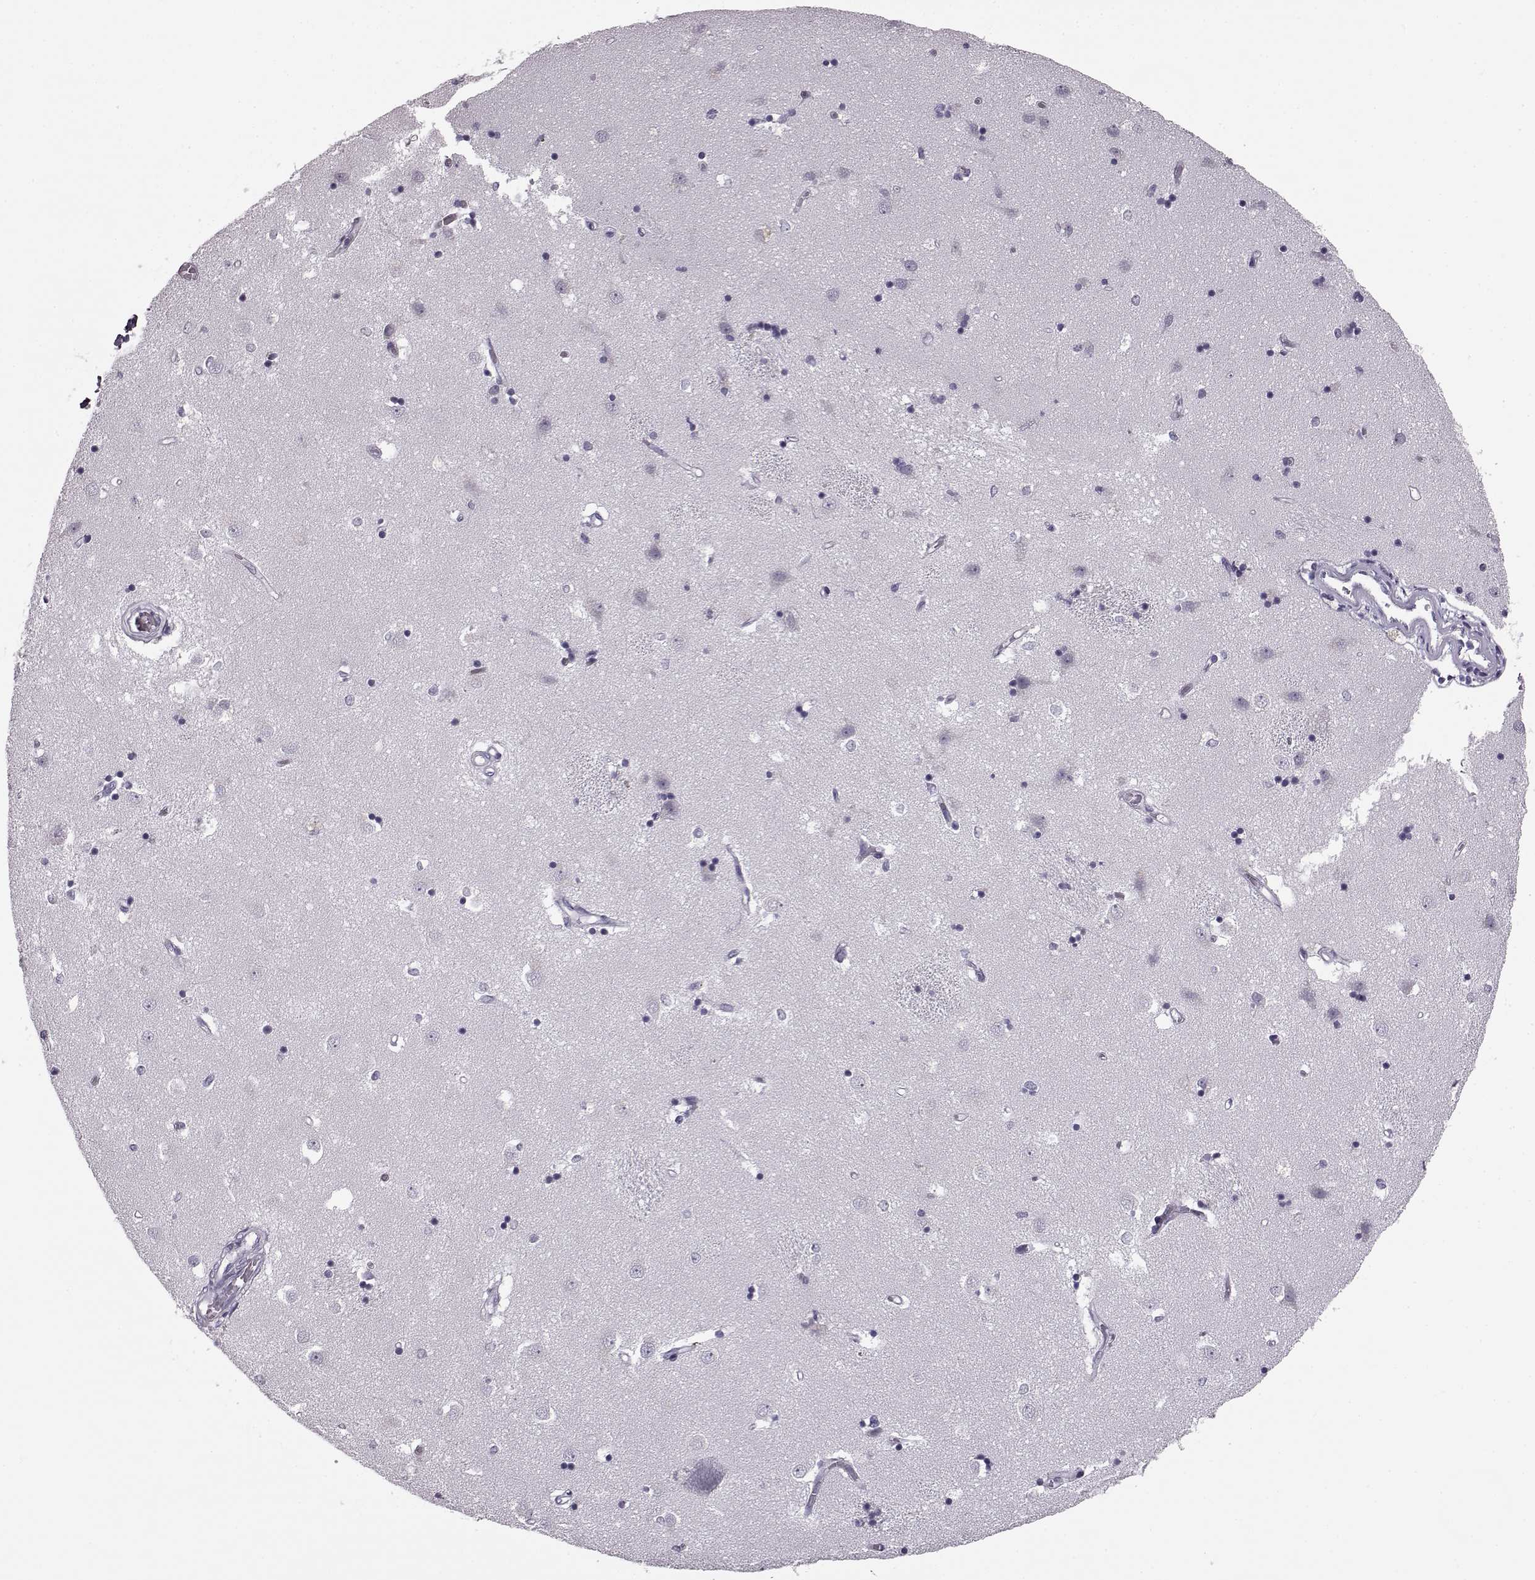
{"staining": {"intensity": "negative", "quantity": "none", "location": "none"}, "tissue": "caudate", "cell_type": "Glial cells", "image_type": "normal", "snomed": [{"axis": "morphology", "description": "Normal tissue, NOS"}, {"axis": "topography", "description": "Lateral ventricle wall"}], "caption": "This image is of normal caudate stained with immunohistochemistry to label a protein in brown with the nuclei are counter-stained blue. There is no positivity in glial cells.", "gene": "JSRP1", "patient": {"sex": "male", "age": 54}}